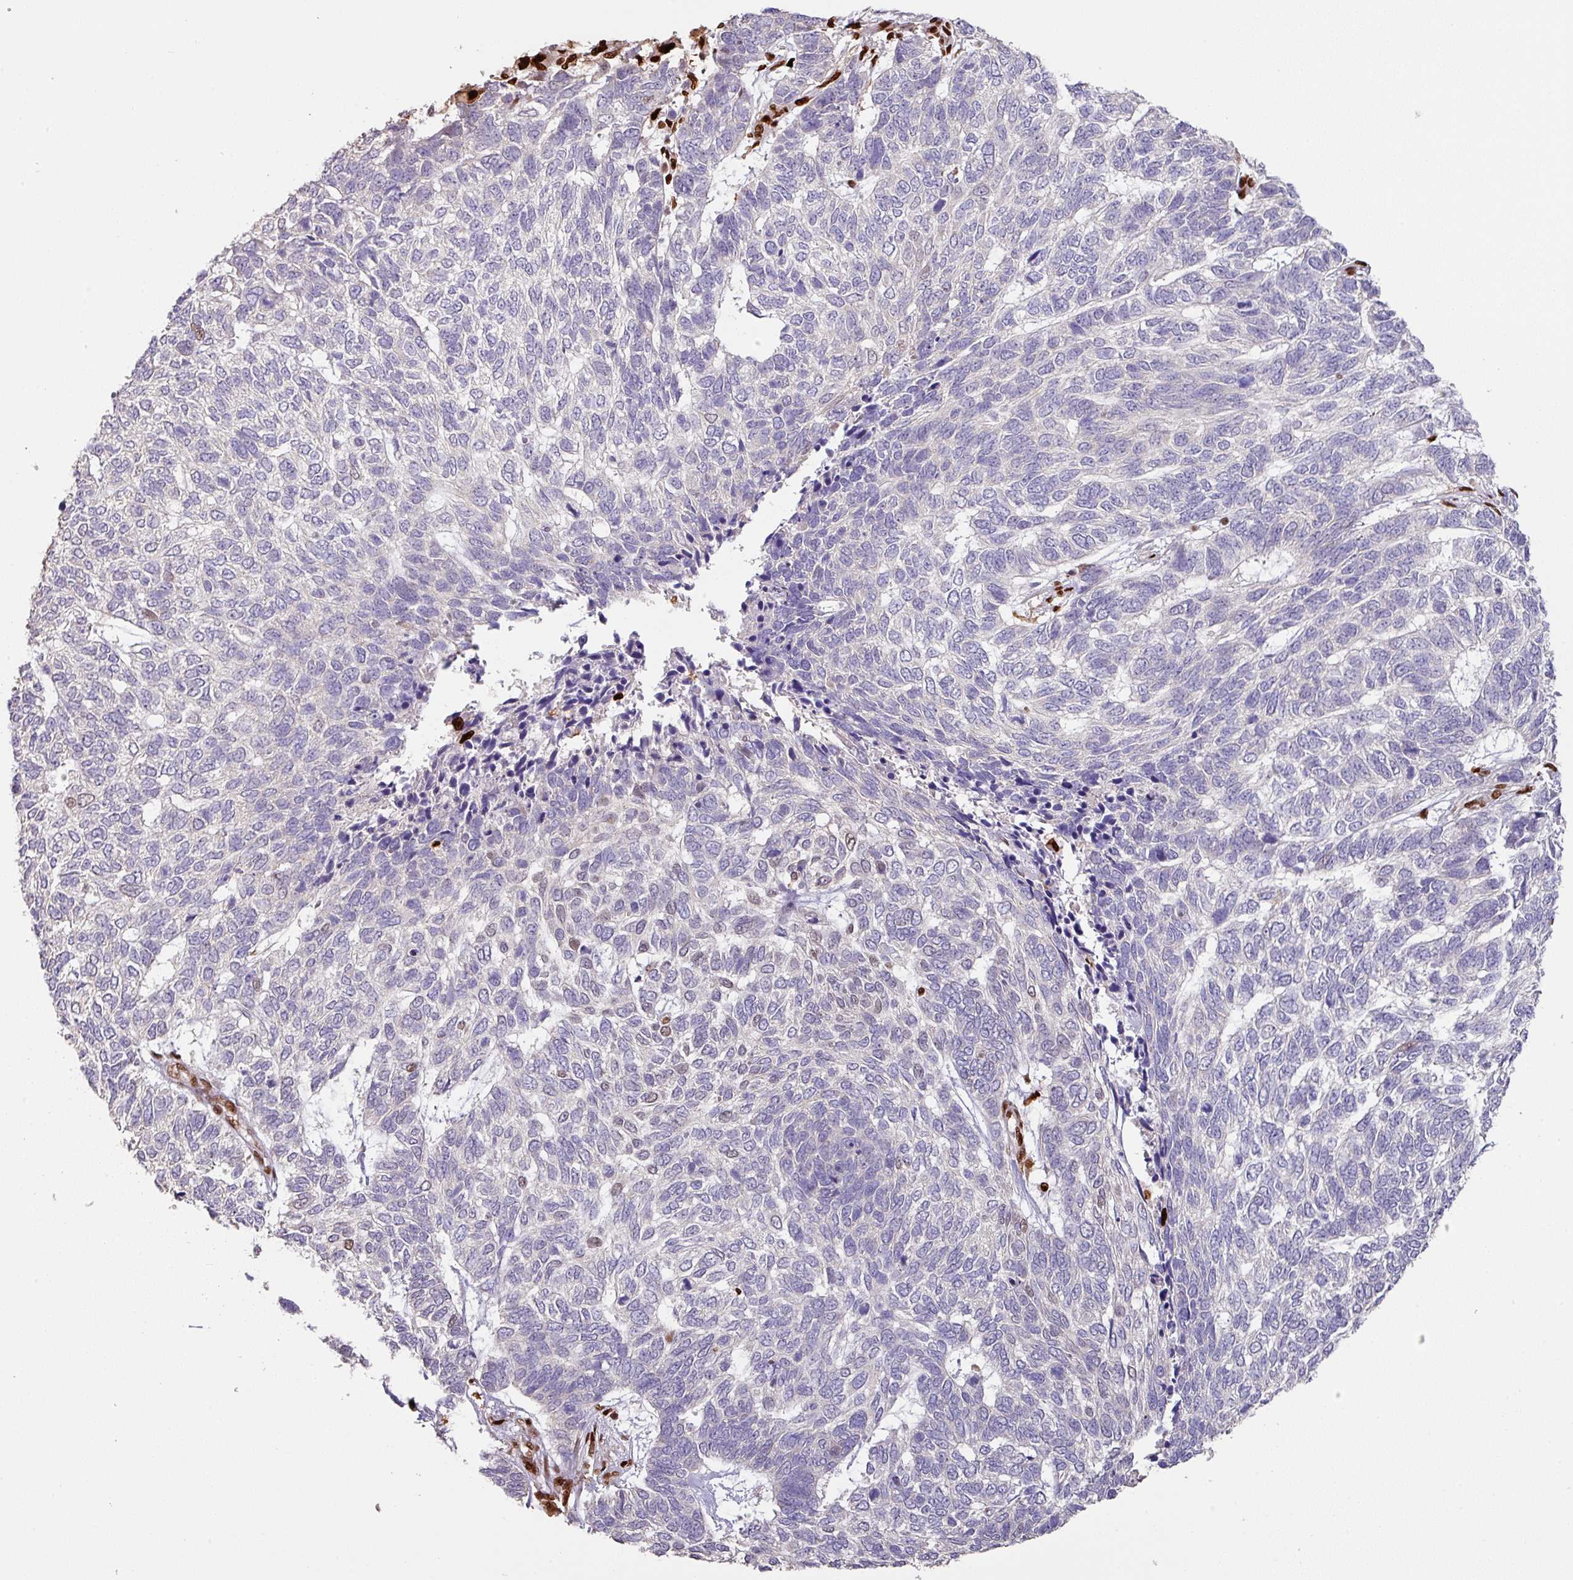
{"staining": {"intensity": "negative", "quantity": "none", "location": "none"}, "tissue": "skin cancer", "cell_type": "Tumor cells", "image_type": "cancer", "snomed": [{"axis": "morphology", "description": "Basal cell carcinoma"}, {"axis": "topography", "description": "Skin"}], "caption": "The IHC micrograph has no significant staining in tumor cells of basal cell carcinoma (skin) tissue.", "gene": "SAMHD1", "patient": {"sex": "female", "age": 65}}